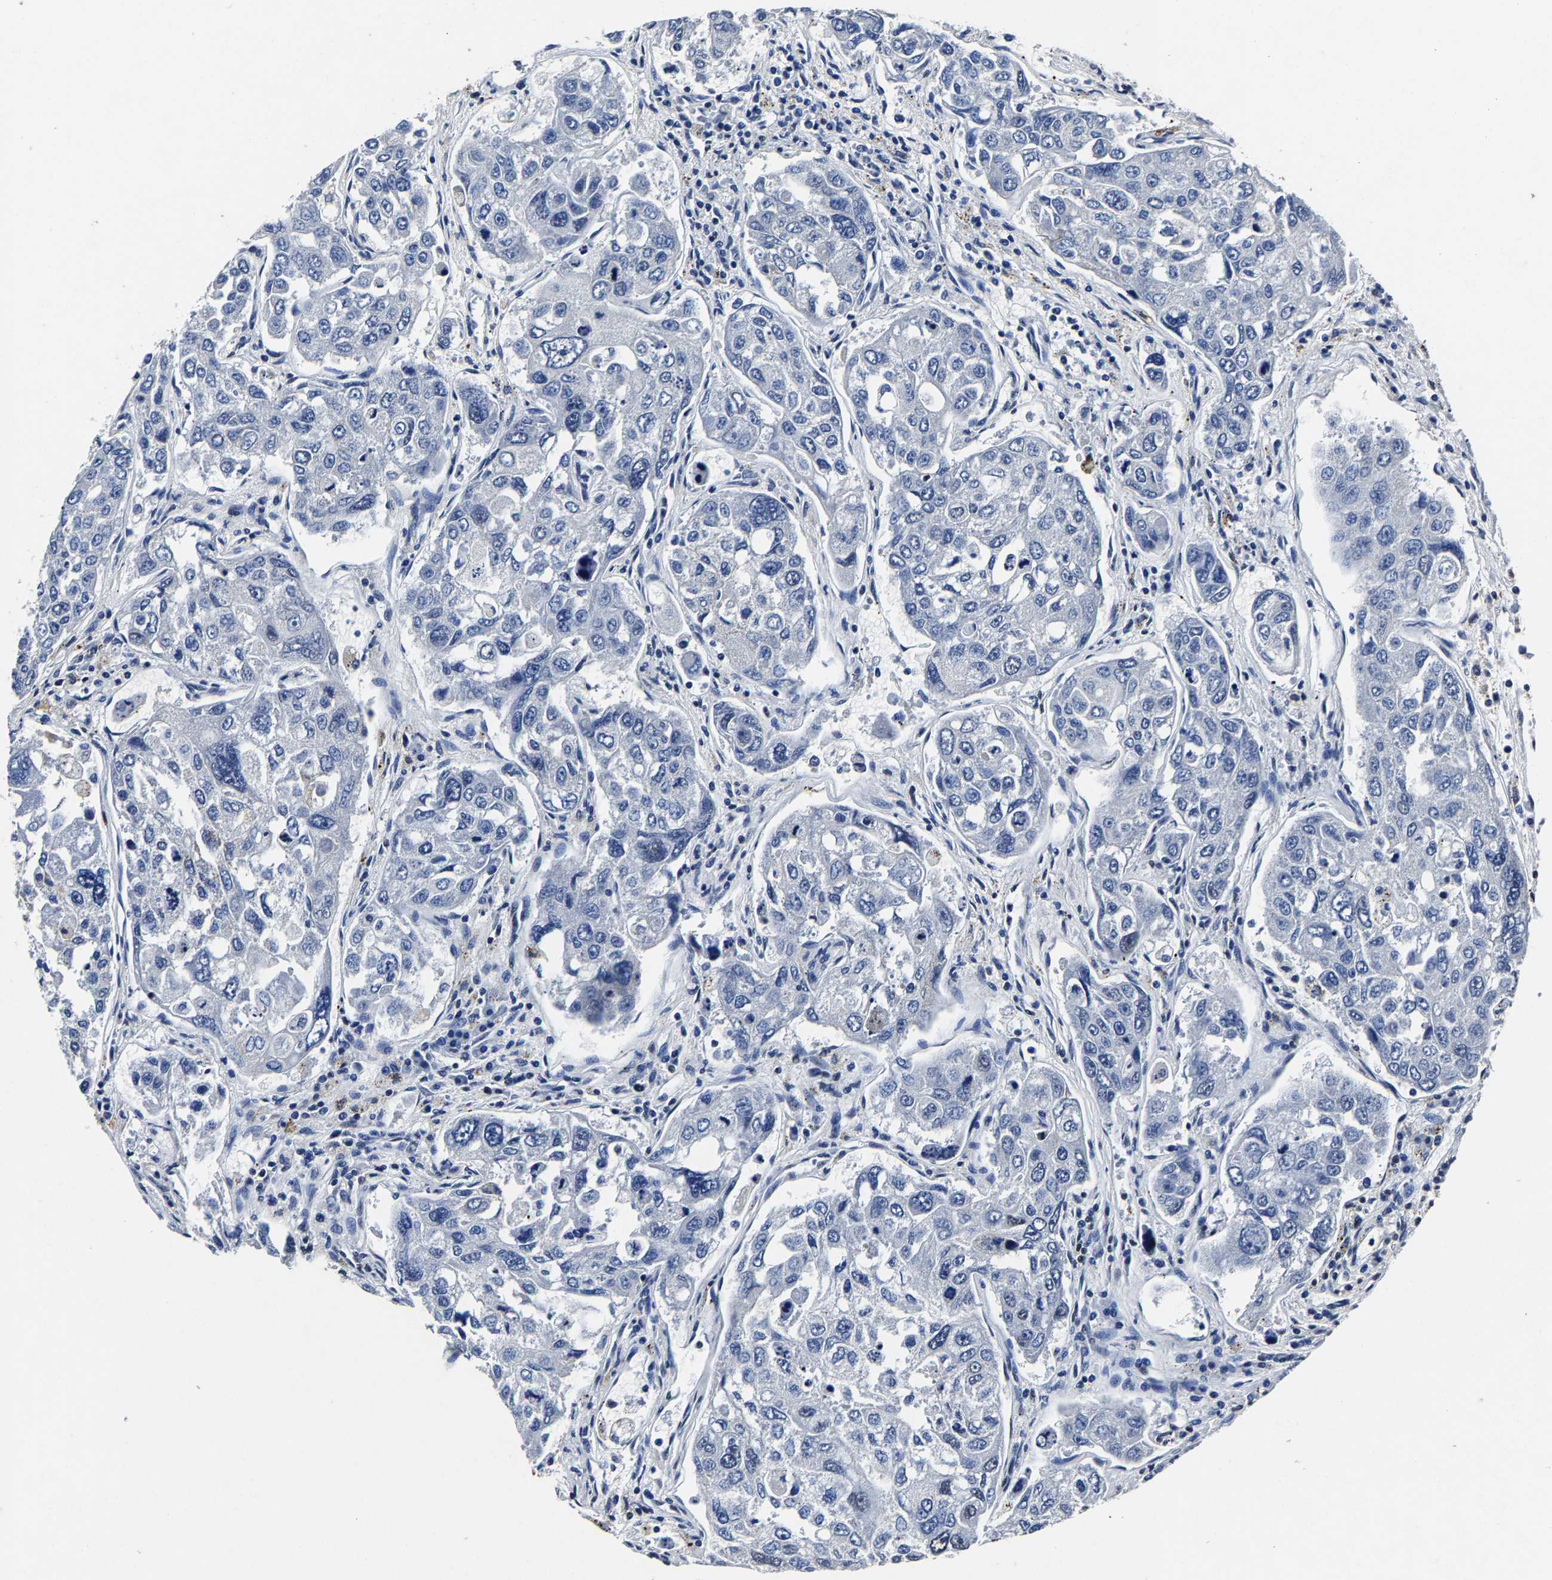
{"staining": {"intensity": "negative", "quantity": "none", "location": "none"}, "tissue": "urothelial cancer", "cell_type": "Tumor cells", "image_type": "cancer", "snomed": [{"axis": "morphology", "description": "Urothelial carcinoma, High grade"}, {"axis": "topography", "description": "Lymph node"}, {"axis": "topography", "description": "Urinary bladder"}], "caption": "This is an immunohistochemistry (IHC) image of human urothelial cancer. There is no expression in tumor cells.", "gene": "RBM45", "patient": {"sex": "male", "age": 51}}